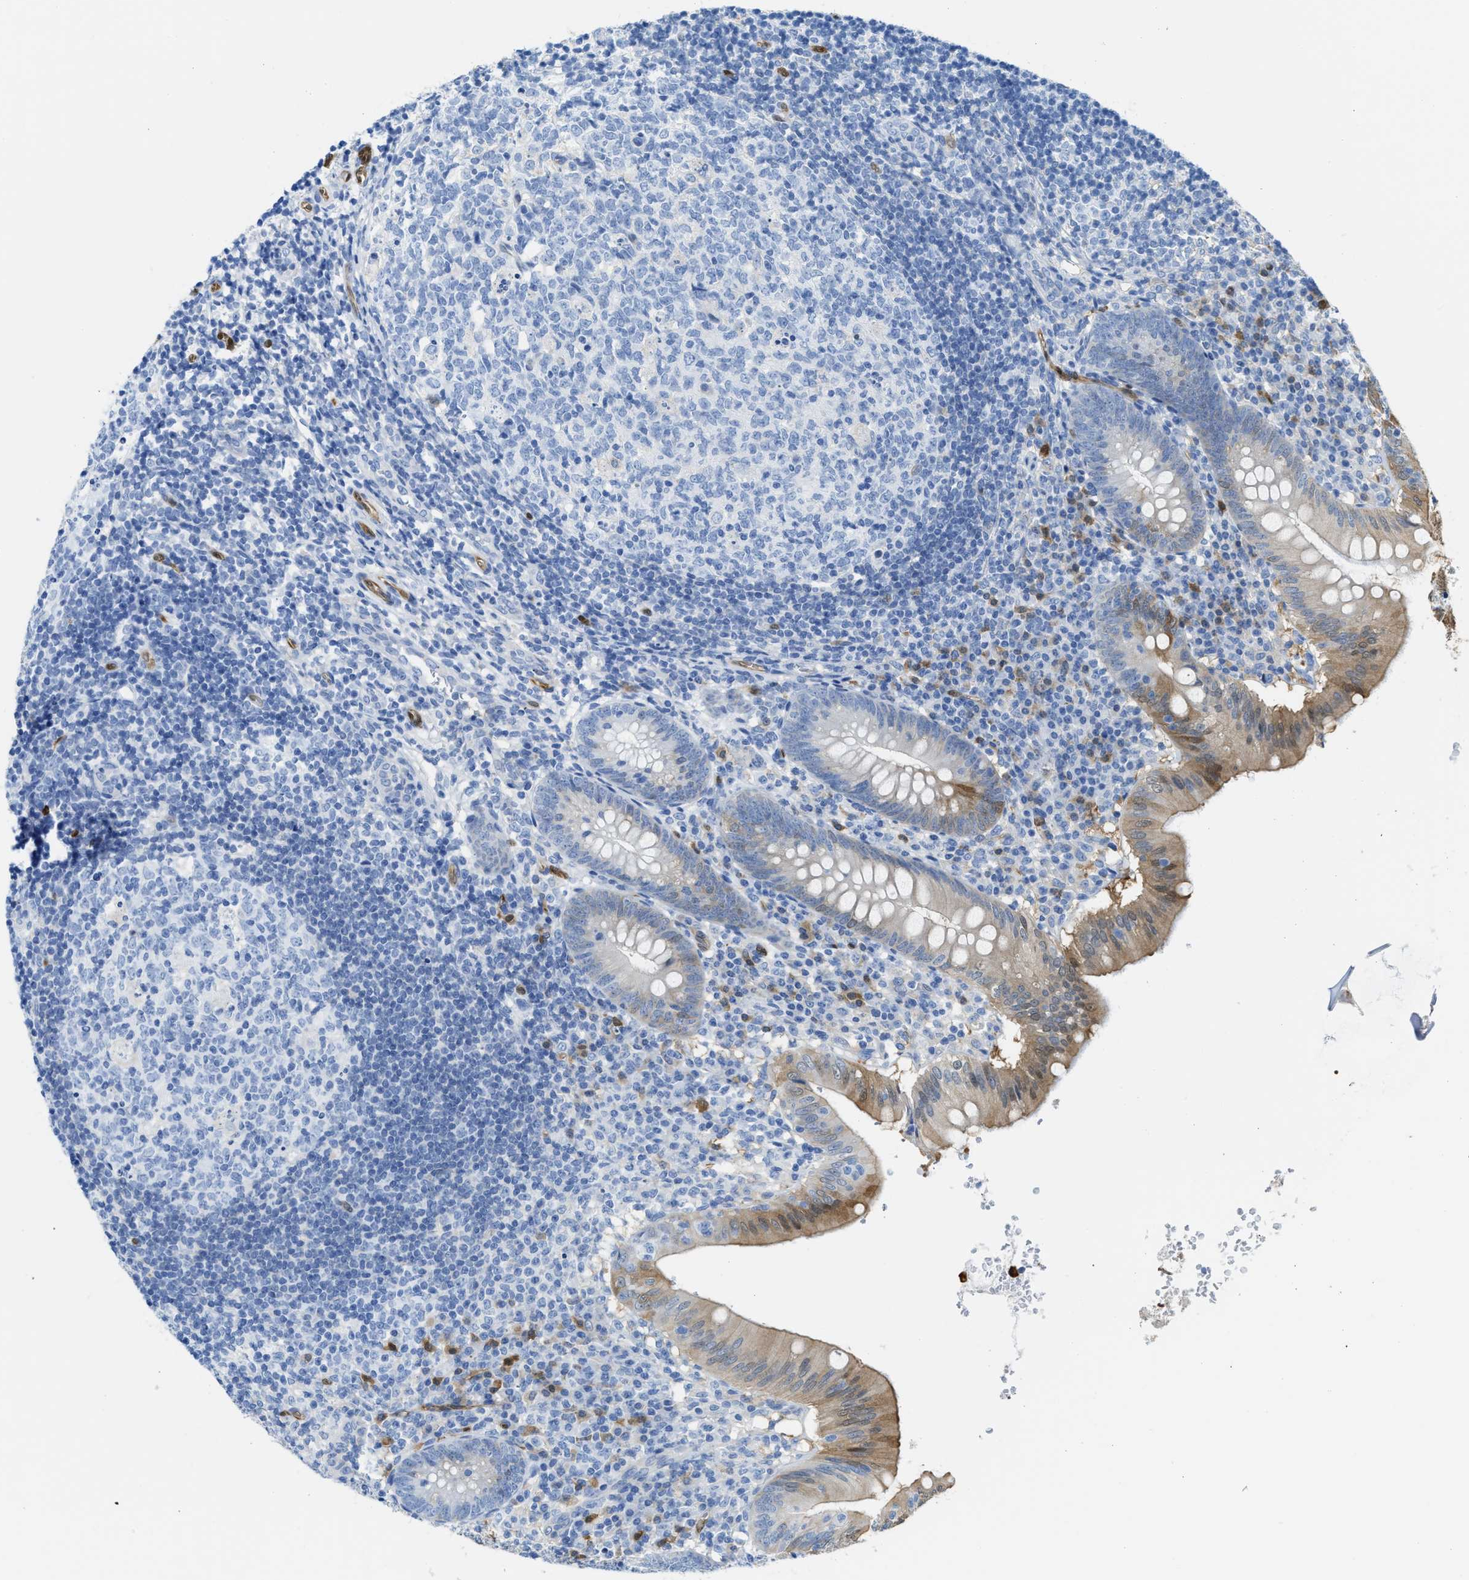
{"staining": {"intensity": "moderate", "quantity": "<25%", "location": "cytoplasmic/membranous"}, "tissue": "appendix", "cell_type": "Glandular cells", "image_type": "normal", "snomed": [{"axis": "morphology", "description": "Normal tissue, NOS"}, {"axis": "topography", "description": "Appendix"}], "caption": "Moderate cytoplasmic/membranous protein staining is identified in approximately <25% of glandular cells in appendix.", "gene": "ASS1", "patient": {"sex": "male", "age": 8}}